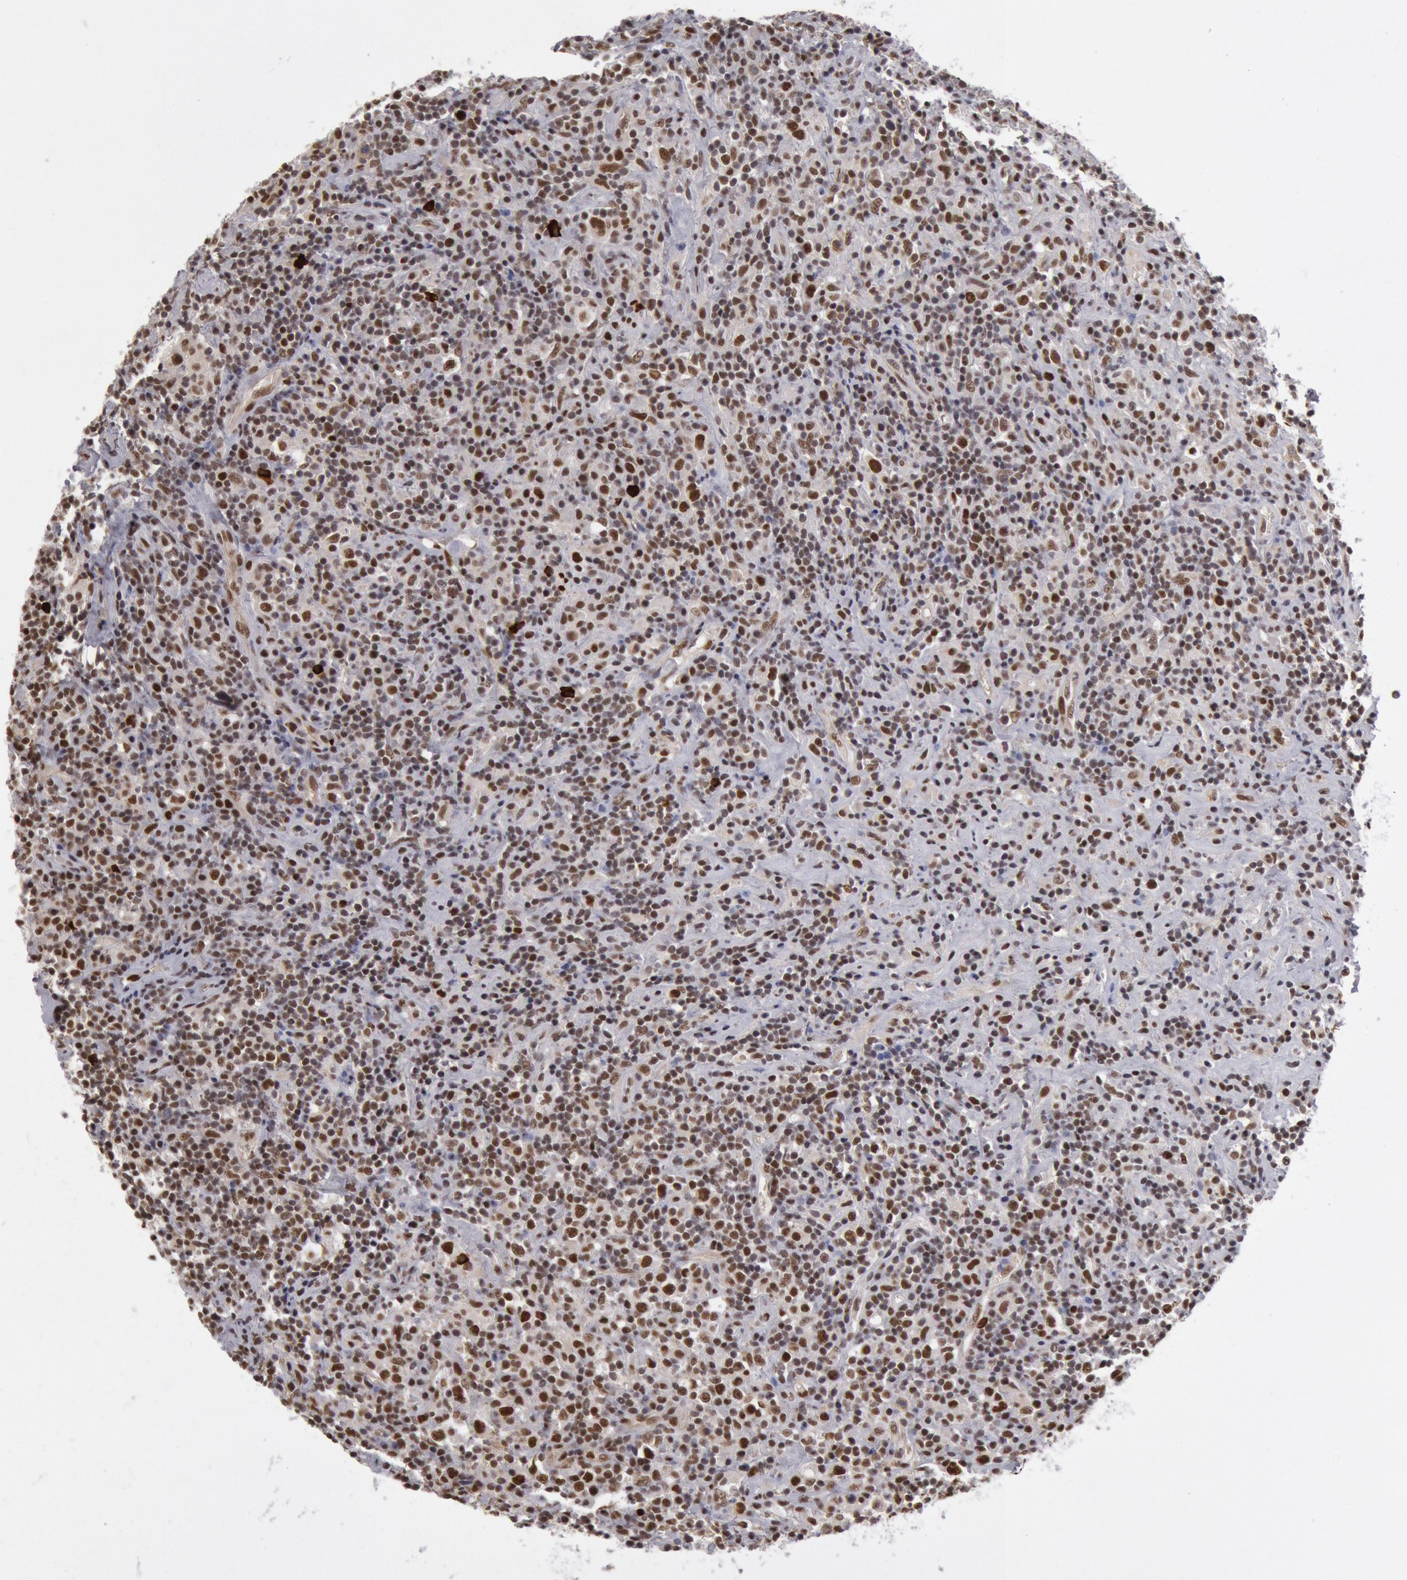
{"staining": {"intensity": "moderate", "quantity": "25%-75%", "location": "nuclear"}, "tissue": "lymphoma", "cell_type": "Tumor cells", "image_type": "cancer", "snomed": [{"axis": "morphology", "description": "Hodgkin's disease, NOS"}, {"axis": "topography", "description": "Lymph node"}], "caption": "A medium amount of moderate nuclear positivity is appreciated in approximately 25%-75% of tumor cells in lymphoma tissue.", "gene": "PPP4R3B", "patient": {"sex": "male", "age": 46}}